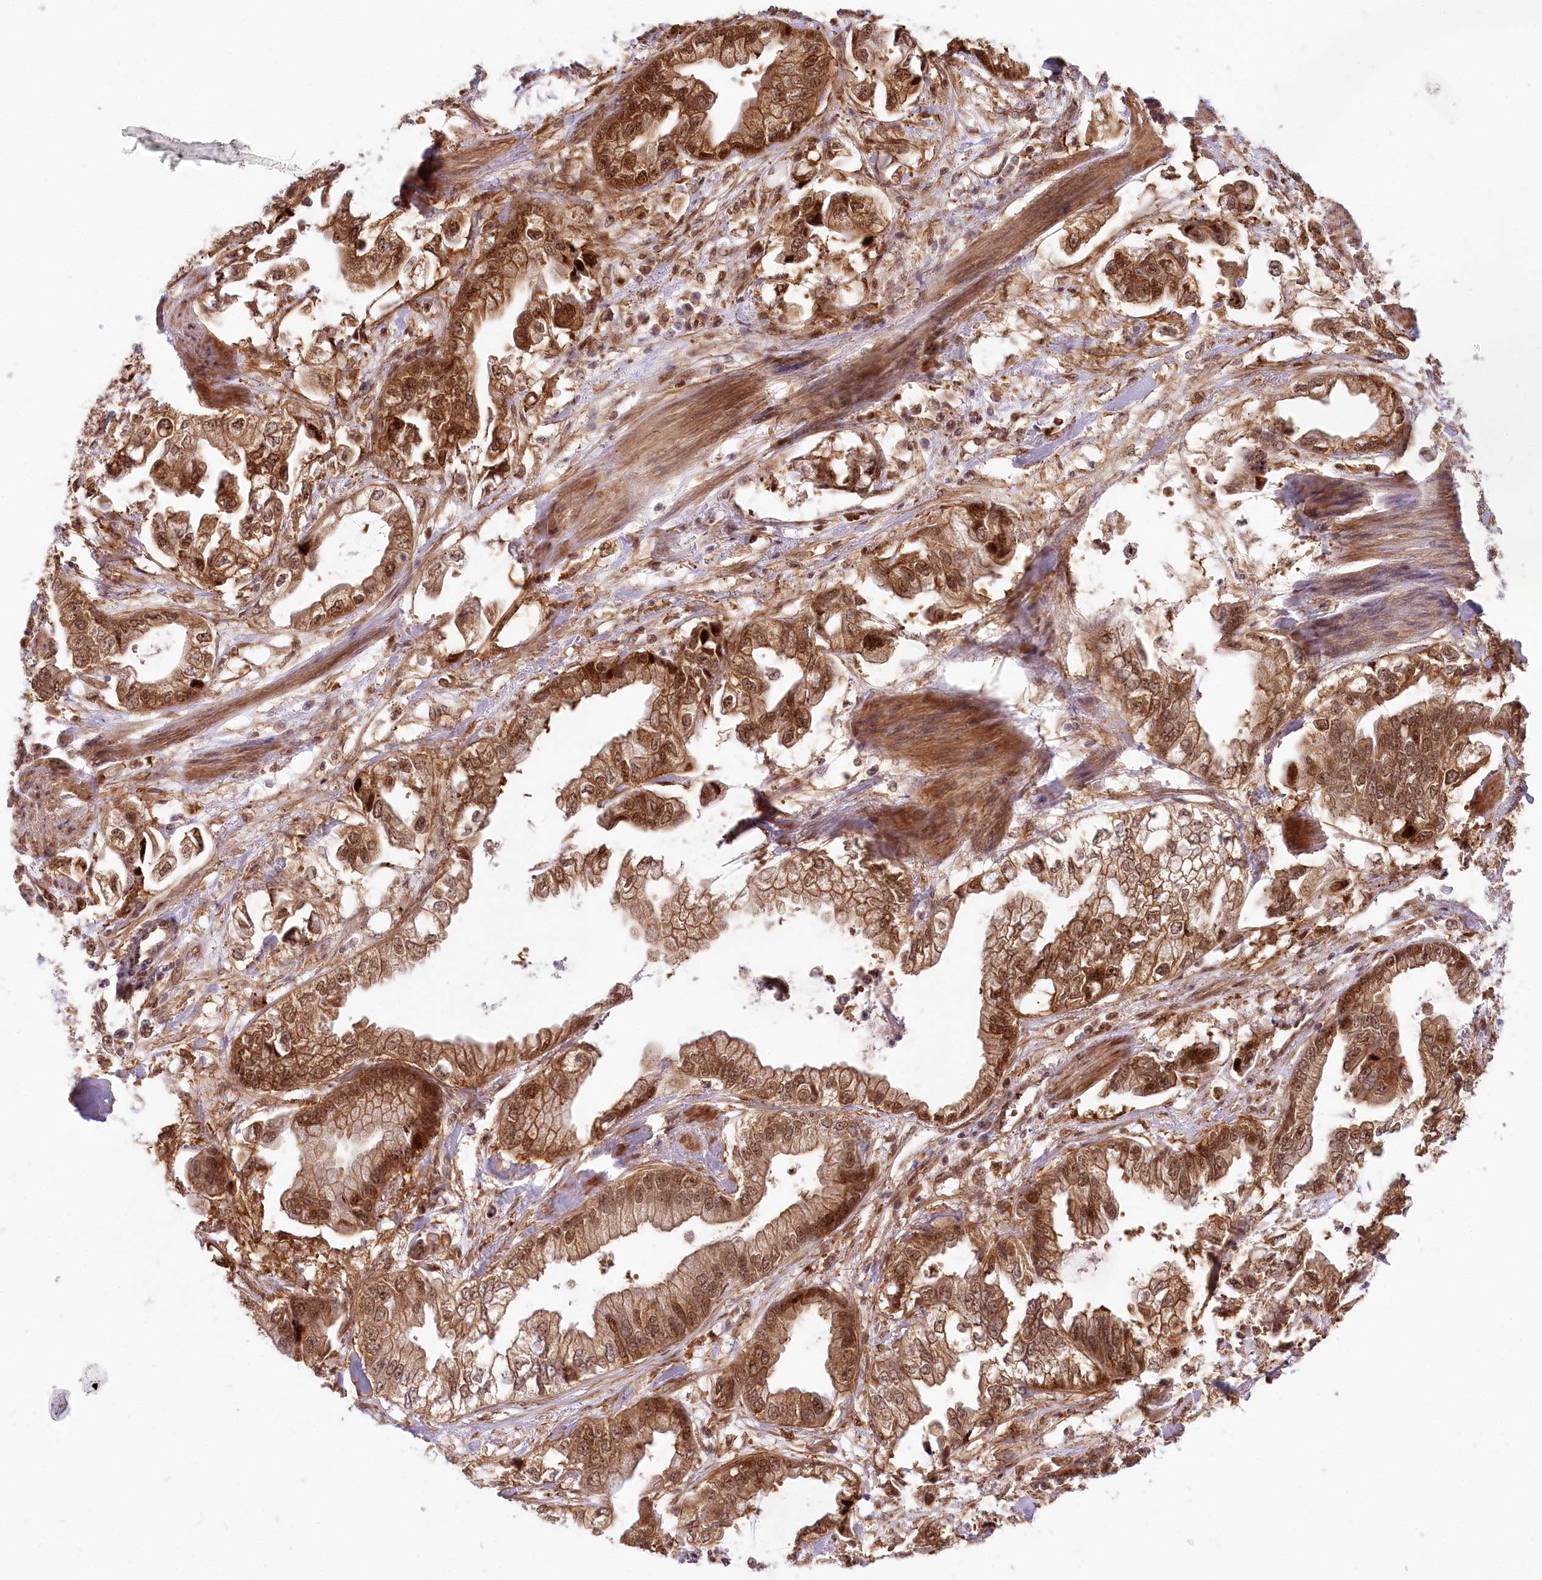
{"staining": {"intensity": "moderate", "quantity": ">75%", "location": "cytoplasmic/membranous,nuclear"}, "tissue": "stomach cancer", "cell_type": "Tumor cells", "image_type": "cancer", "snomed": [{"axis": "morphology", "description": "Adenocarcinoma, NOS"}, {"axis": "topography", "description": "Stomach"}], "caption": "A histopathology image of adenocarcinoma (stomach) stained for a protein demonstrates moderate cytoplasmic/membranous and nuclear brown staining in tumor cells.", "gene": "TUBGCP2", "patient": {"sex": "male", "age": 62}}